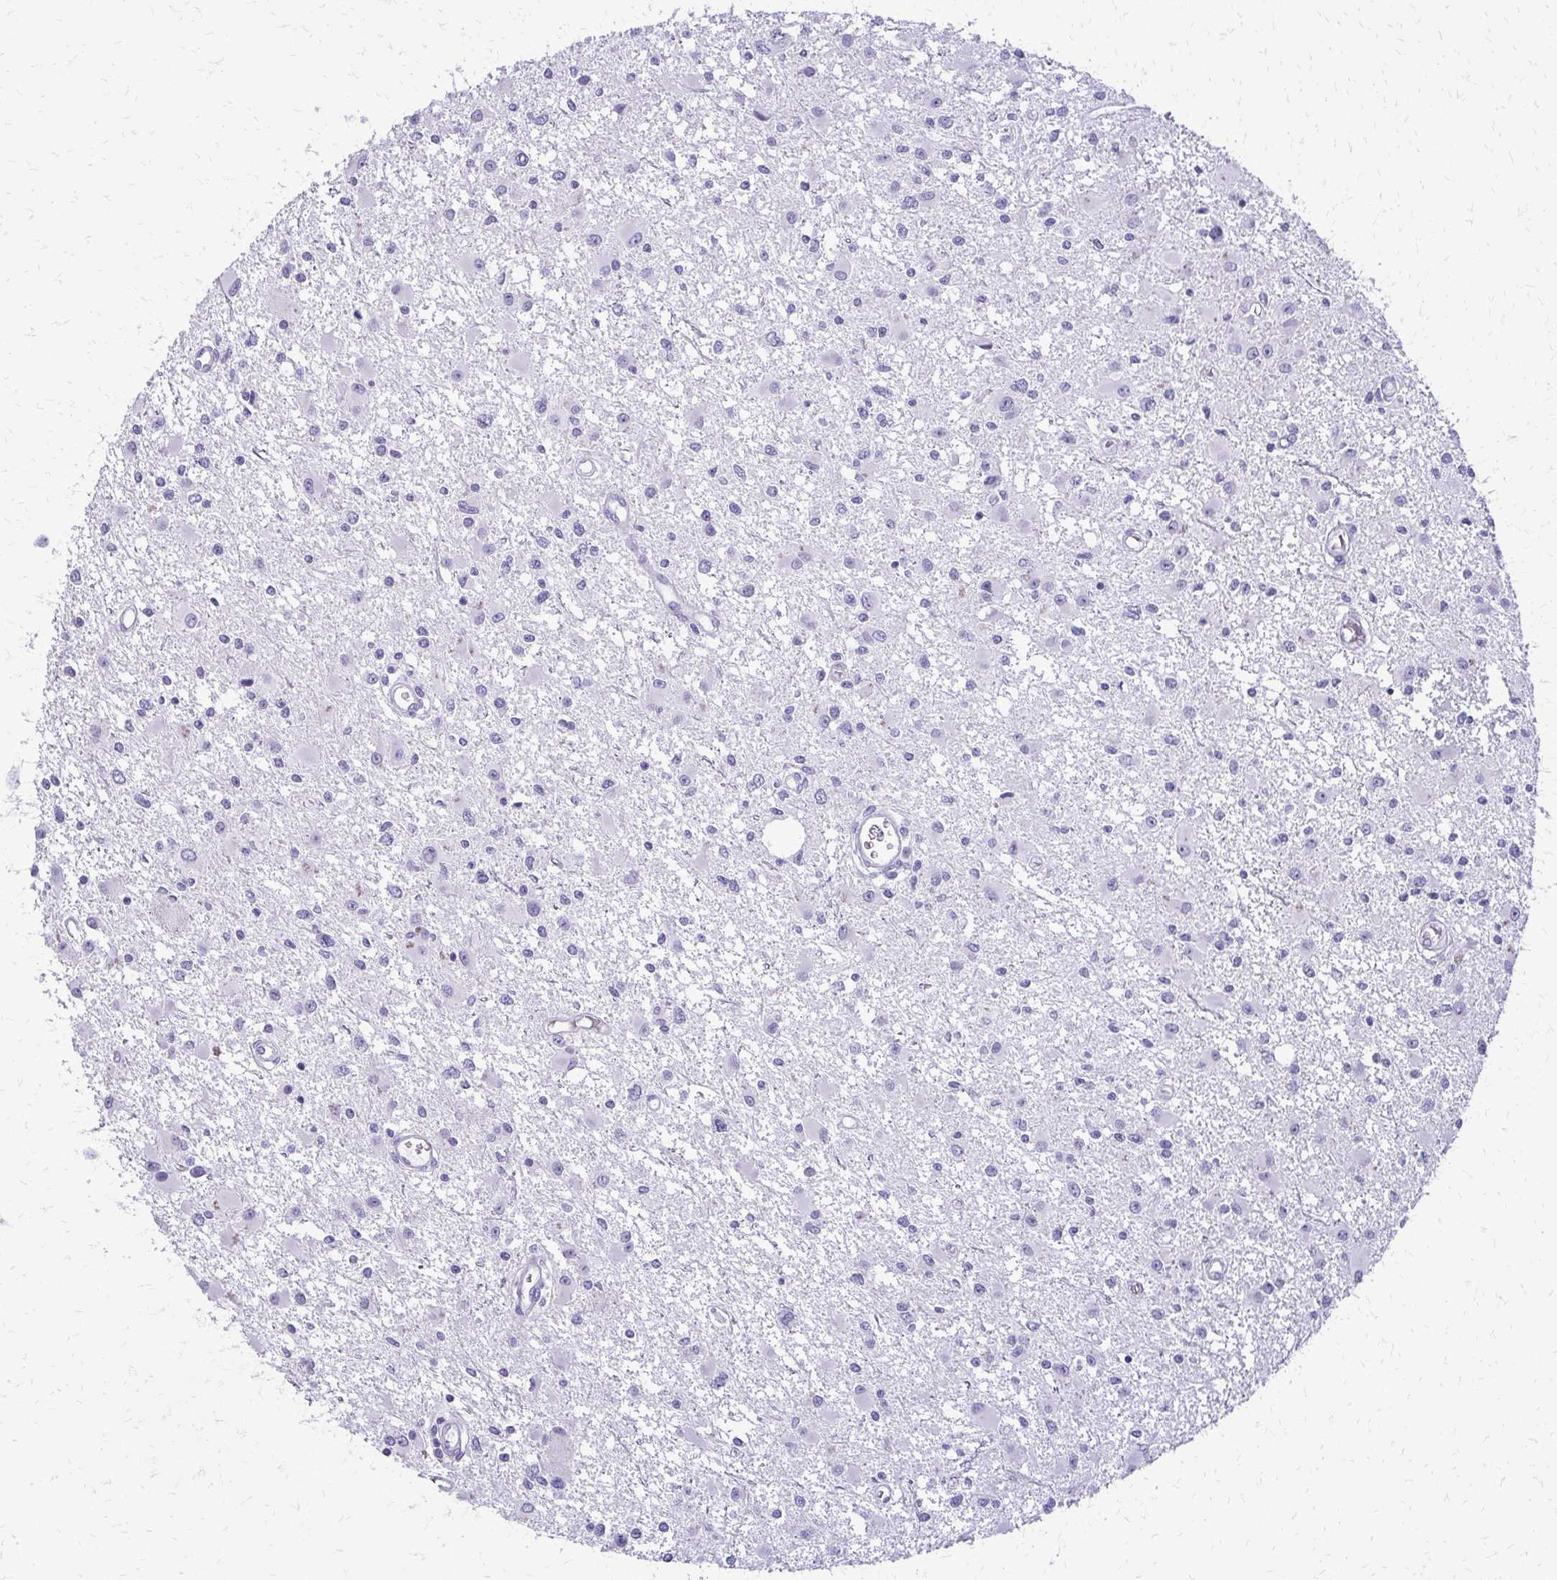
{"staining": {"intensity": "negative", "quantity": "none", "location": "none"}, "tissue": "glioma", "cell_type": "Tumor cells", "image_type": "cancer", "snomed": [{"axis": "morphology", "description": "Glioma, malignant, High grade"}, {"axis": "topography", "description": "Brain"}], "caption": "Malignant glioma (high-grade) was stained to show a protein in brown. There is no significant expression in tumor cells.", "gene": "FAM162B", "patient": {"sex": "male", "age": 54}}